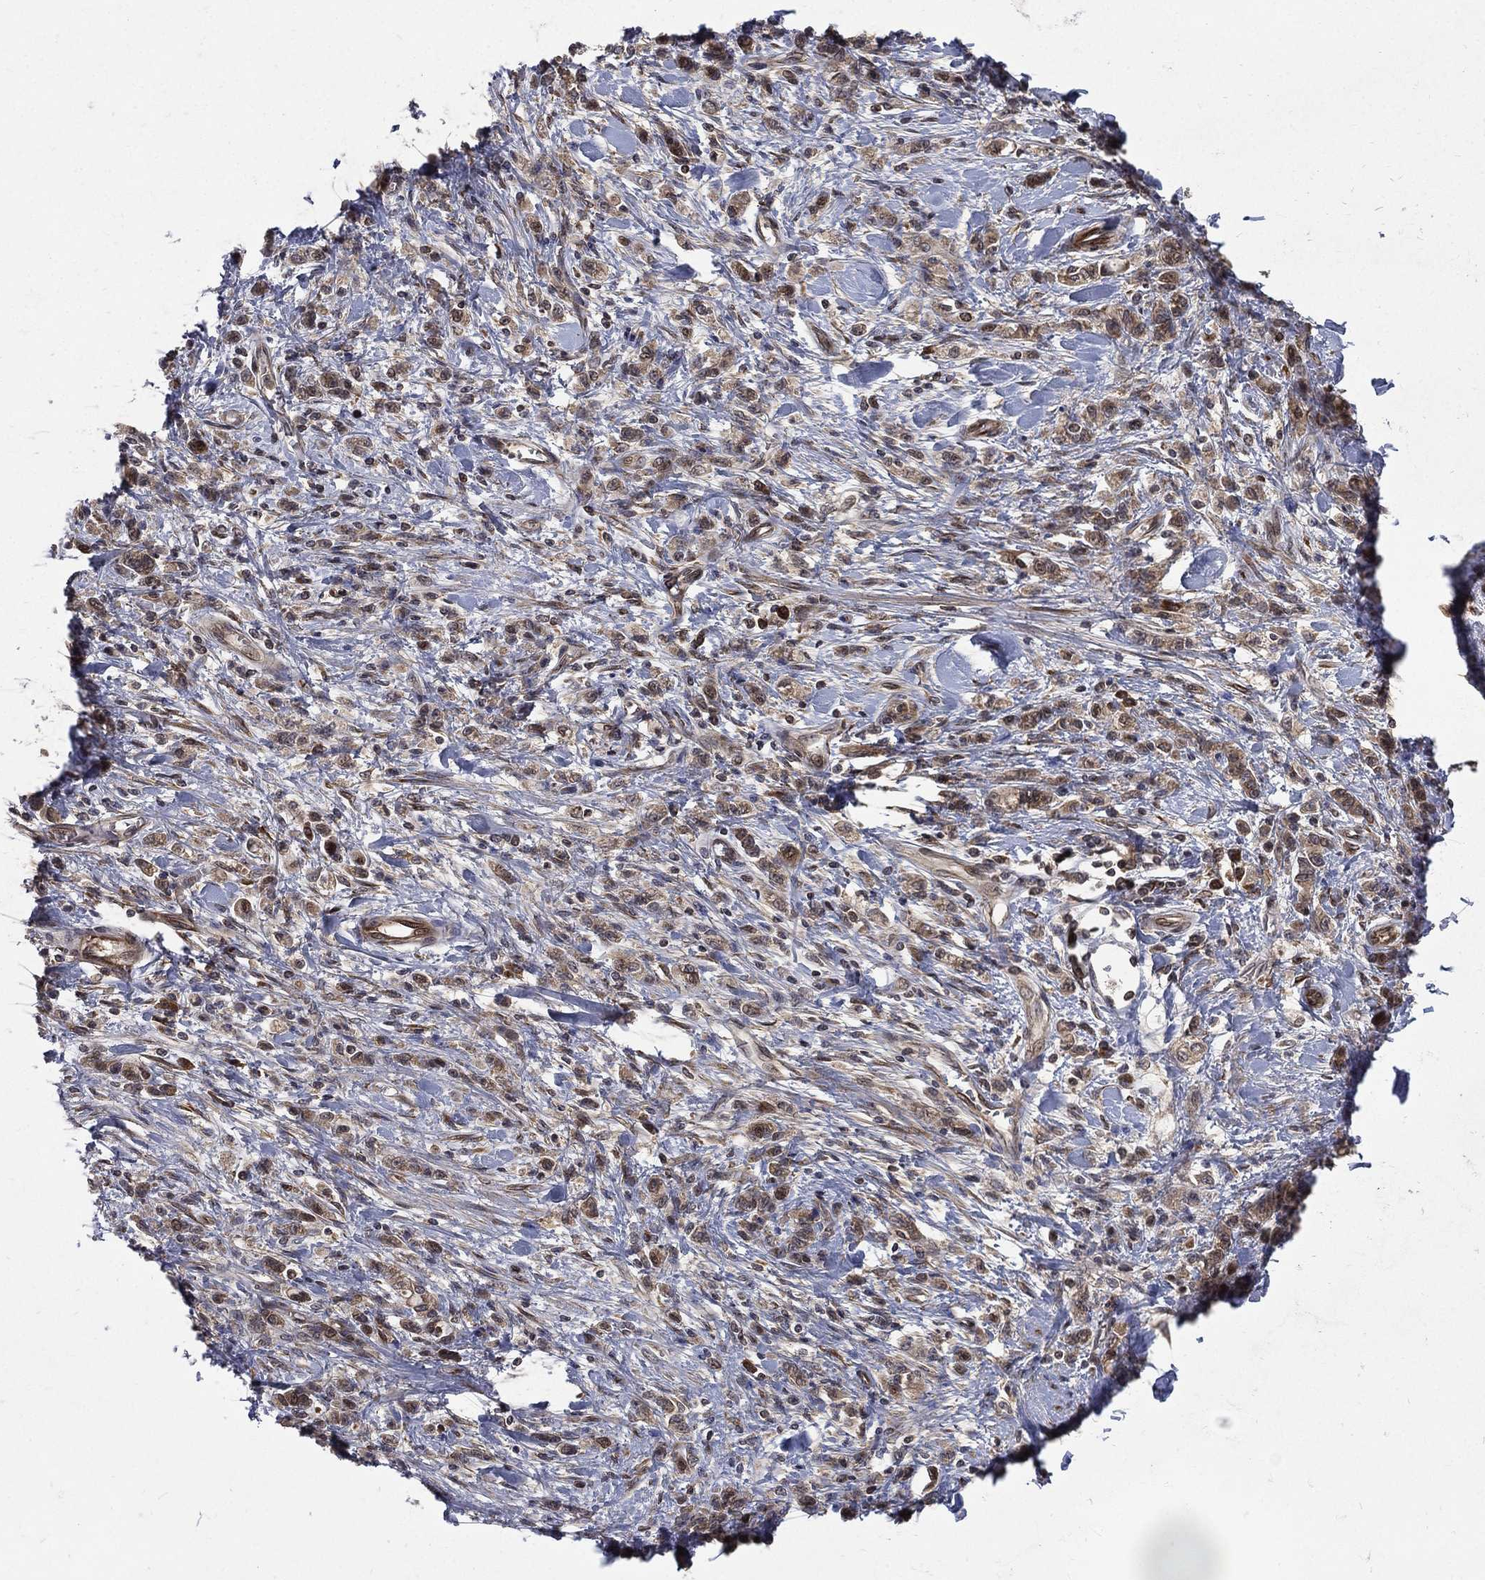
{"staining": {"intensity": "strong", "quantity": "25%-75%", "location": "cytoplasmic/membranous"}, "tissue": "stomach cancer", "cell_type": "Tumor cells", "image_type": "cancer", "snomed": [{"axis": "morphology", "description": "Adenocarcinoma, NOS"}, {"axis": "topography", "description": "Stomach"}], "caption": "IHC of stomach cancer displays high levels of strong cytoplasmic/membranous positivity in approximately 25%-75% of tumor cells.", "gene": "RAB11FIP4", "patient": {"sex": "male", "age": 77}}